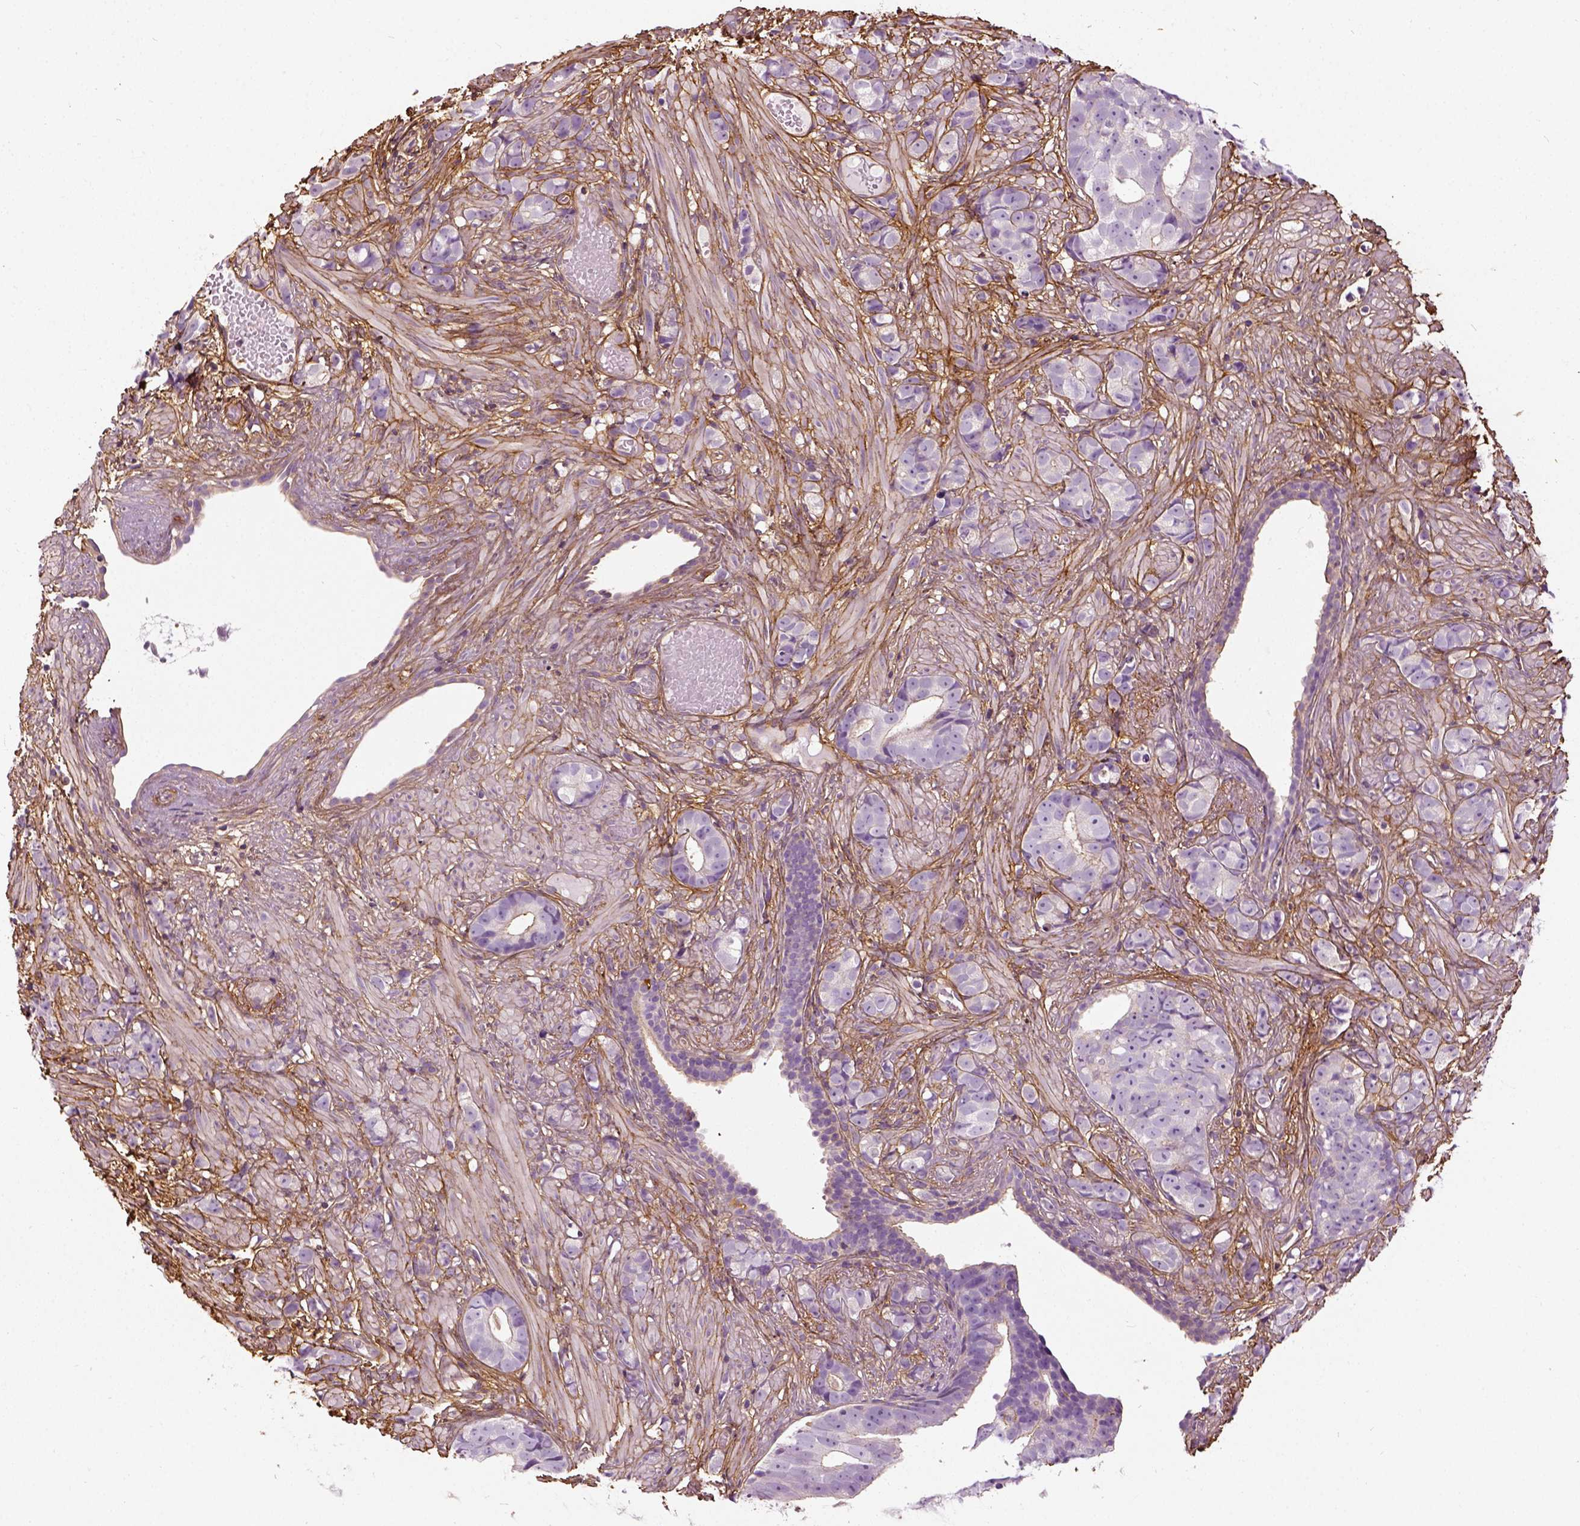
{"staining": {"intensity": "negative", "quantity": "none", "location": "none"}, "tissue": "prostate cancer", "cell_type": "Tumor cells", "image_type": "cancer", "snomed": [{"axis": "morphology", "description": "Adenocarcinoma, High grade"}, {"axis": "topography", "description": "Prostate"}], "caption": "Immunohistochemical staining of human prostate cancer shows no significant expression in tumor cells.", "gene": "COL6A2", "patient": {"sex": "male", "age": 81}}